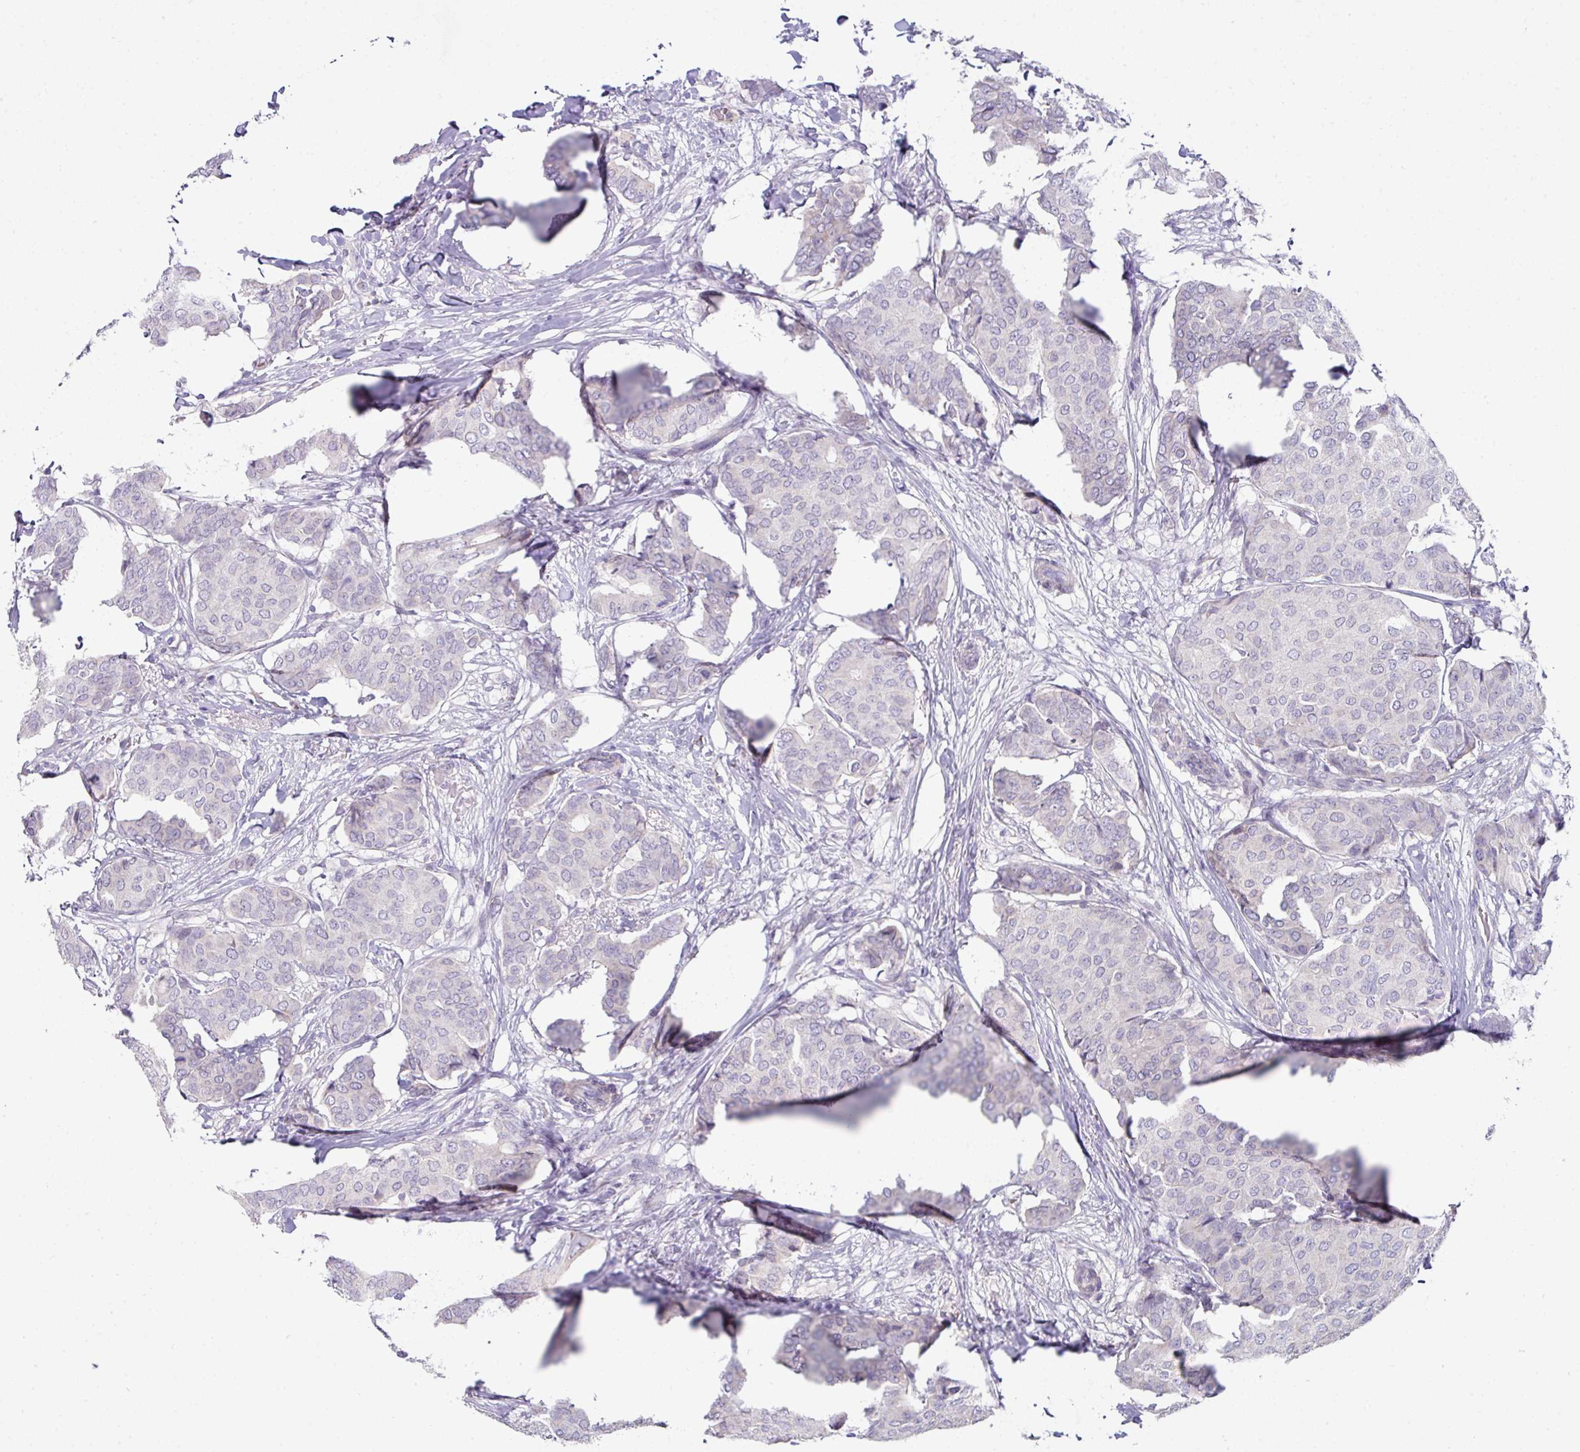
{"staining": {"intensity": "negative", "quantity": "none", "location": "none"}, "tissue": "breast cancer", "cell_type": "Tumor cells", "image_type": "cancer", "snomed": [{"axis": "morphology", "description": "Duct carcinoma"}, {"axis": "topography", "description": "Breast"}], "caption": "Immunohistochemistry (IHC) image of breast infiltrating ductal carcinoma stained for a protein (brown), which displays no staining in tumor cells.", "gene": "SLAMF6", "patient": {"sex": "female", "age": 75}}